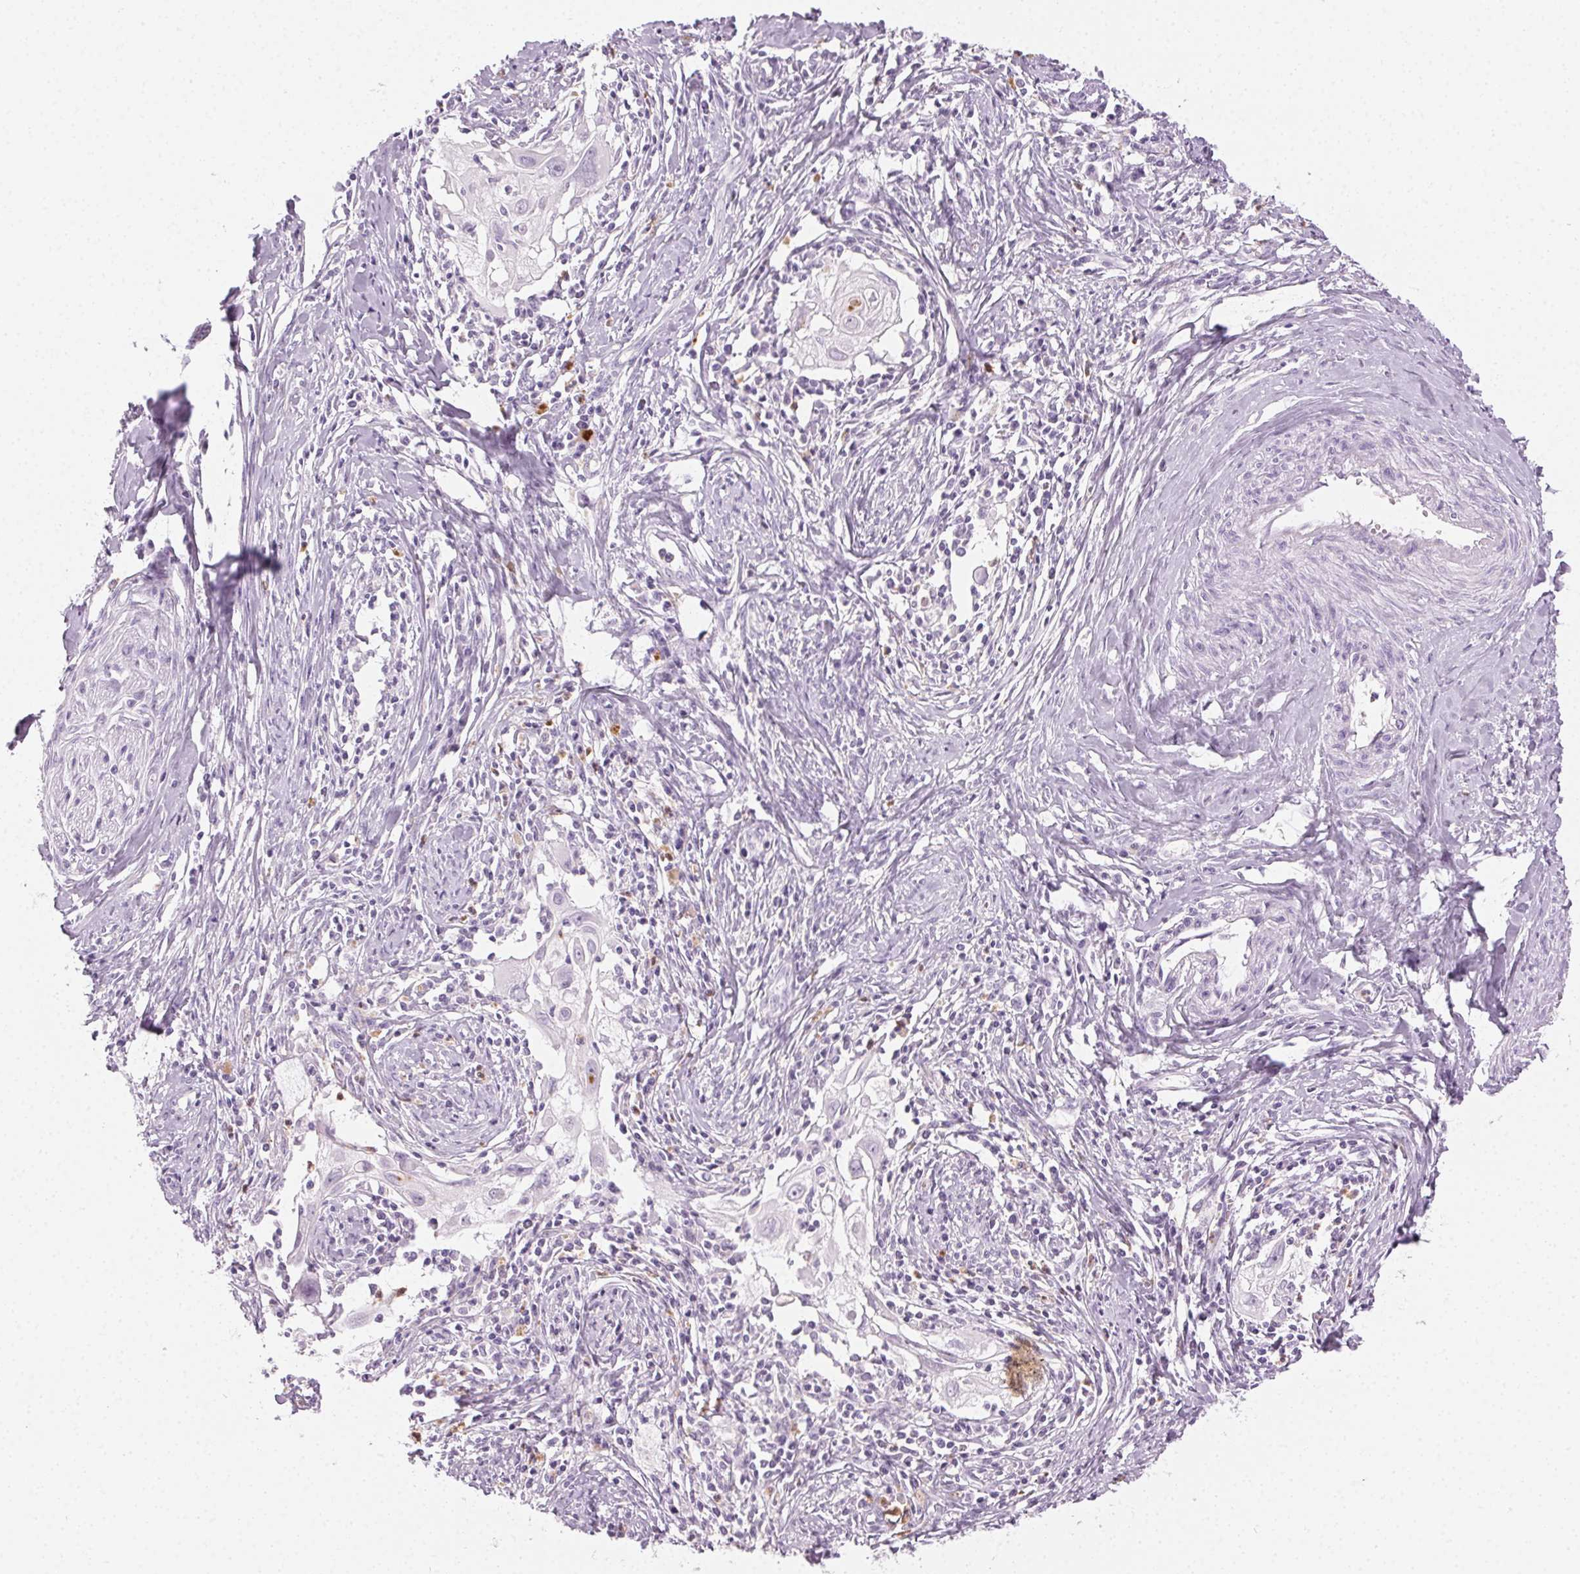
{"staining": {"intensity": "negative", "quantity": "none", "location": "none"}, "tissue": "cervical cancer", "cell_type": "Tumor cells", "image_type": "cancer", "snomed": [{"axis": "morphology", "description": "Squamous cell carcinoma, NOS"}, {"axis": "topography", "description": "Cervix"}], "caption": "IHC photomicrograph of neoplastic tissue: cervical squamous cell carcinoma stained with DAB reveals no significant protein staining in tumor cells.", "gene": "MPO", "patient": {"sex": "female", "age": 30}}